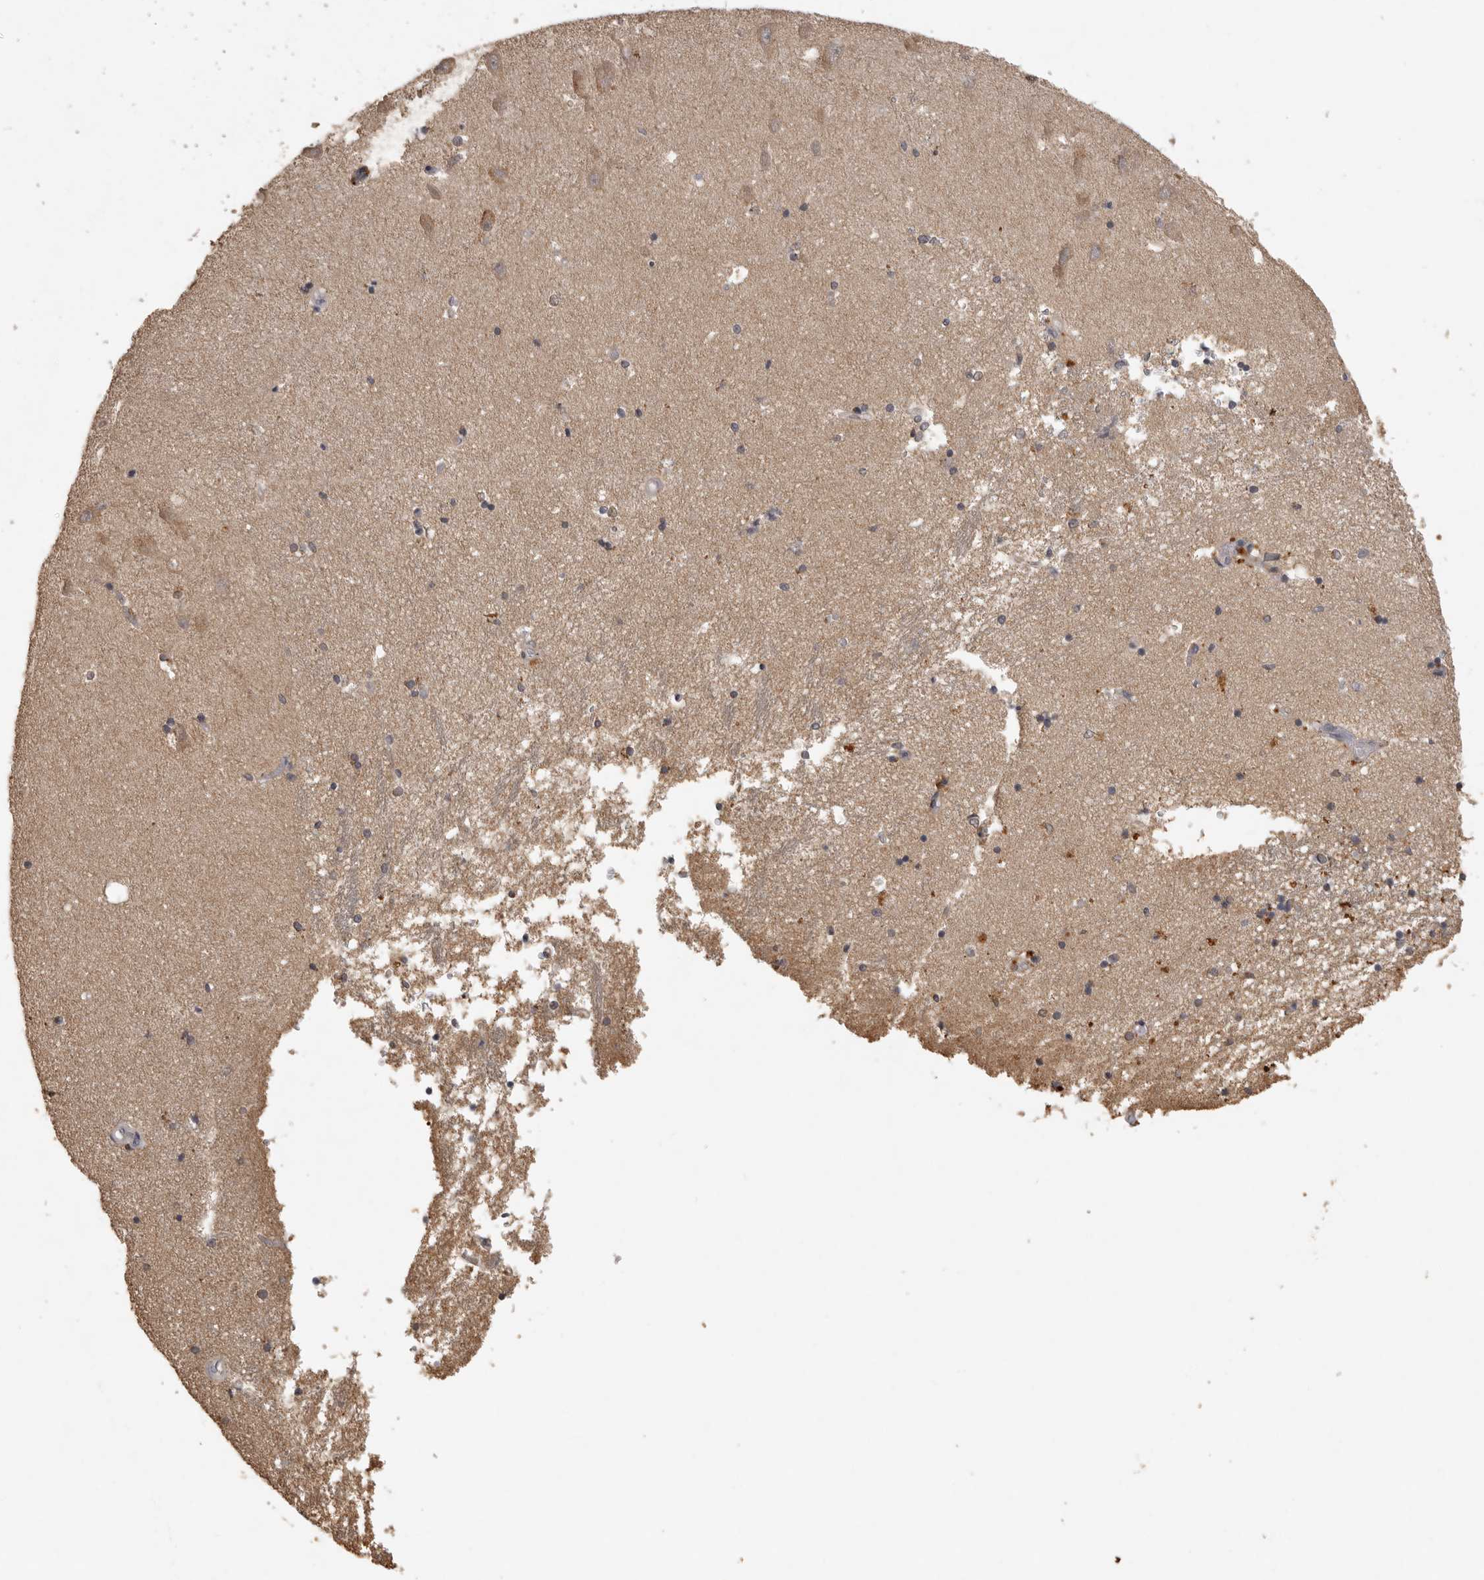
{"staining": {"intensity": "weak", "quantity": "<25%", "location": "cytoplasmic/membranous"}, "tissue": "hippocampus", "cell_type": "Glial cells", "image_type": "normal", "snomed": [{"axis": "morphology", "description": "Normal tissue, NOS"}, {"axis": "topography", "description": "Hippocampus"}], "caption": "DAB immunohistochemical staining of normal human hippocampus displays no significant expression in glial cells. Brightfield microscopy of immunohistochemistry stained with DAB (brown) and hematoxylin (blue), captured at high magnification.", "gene": "ADAMTS4", "patient": {"sex": "male", "age": 45}}